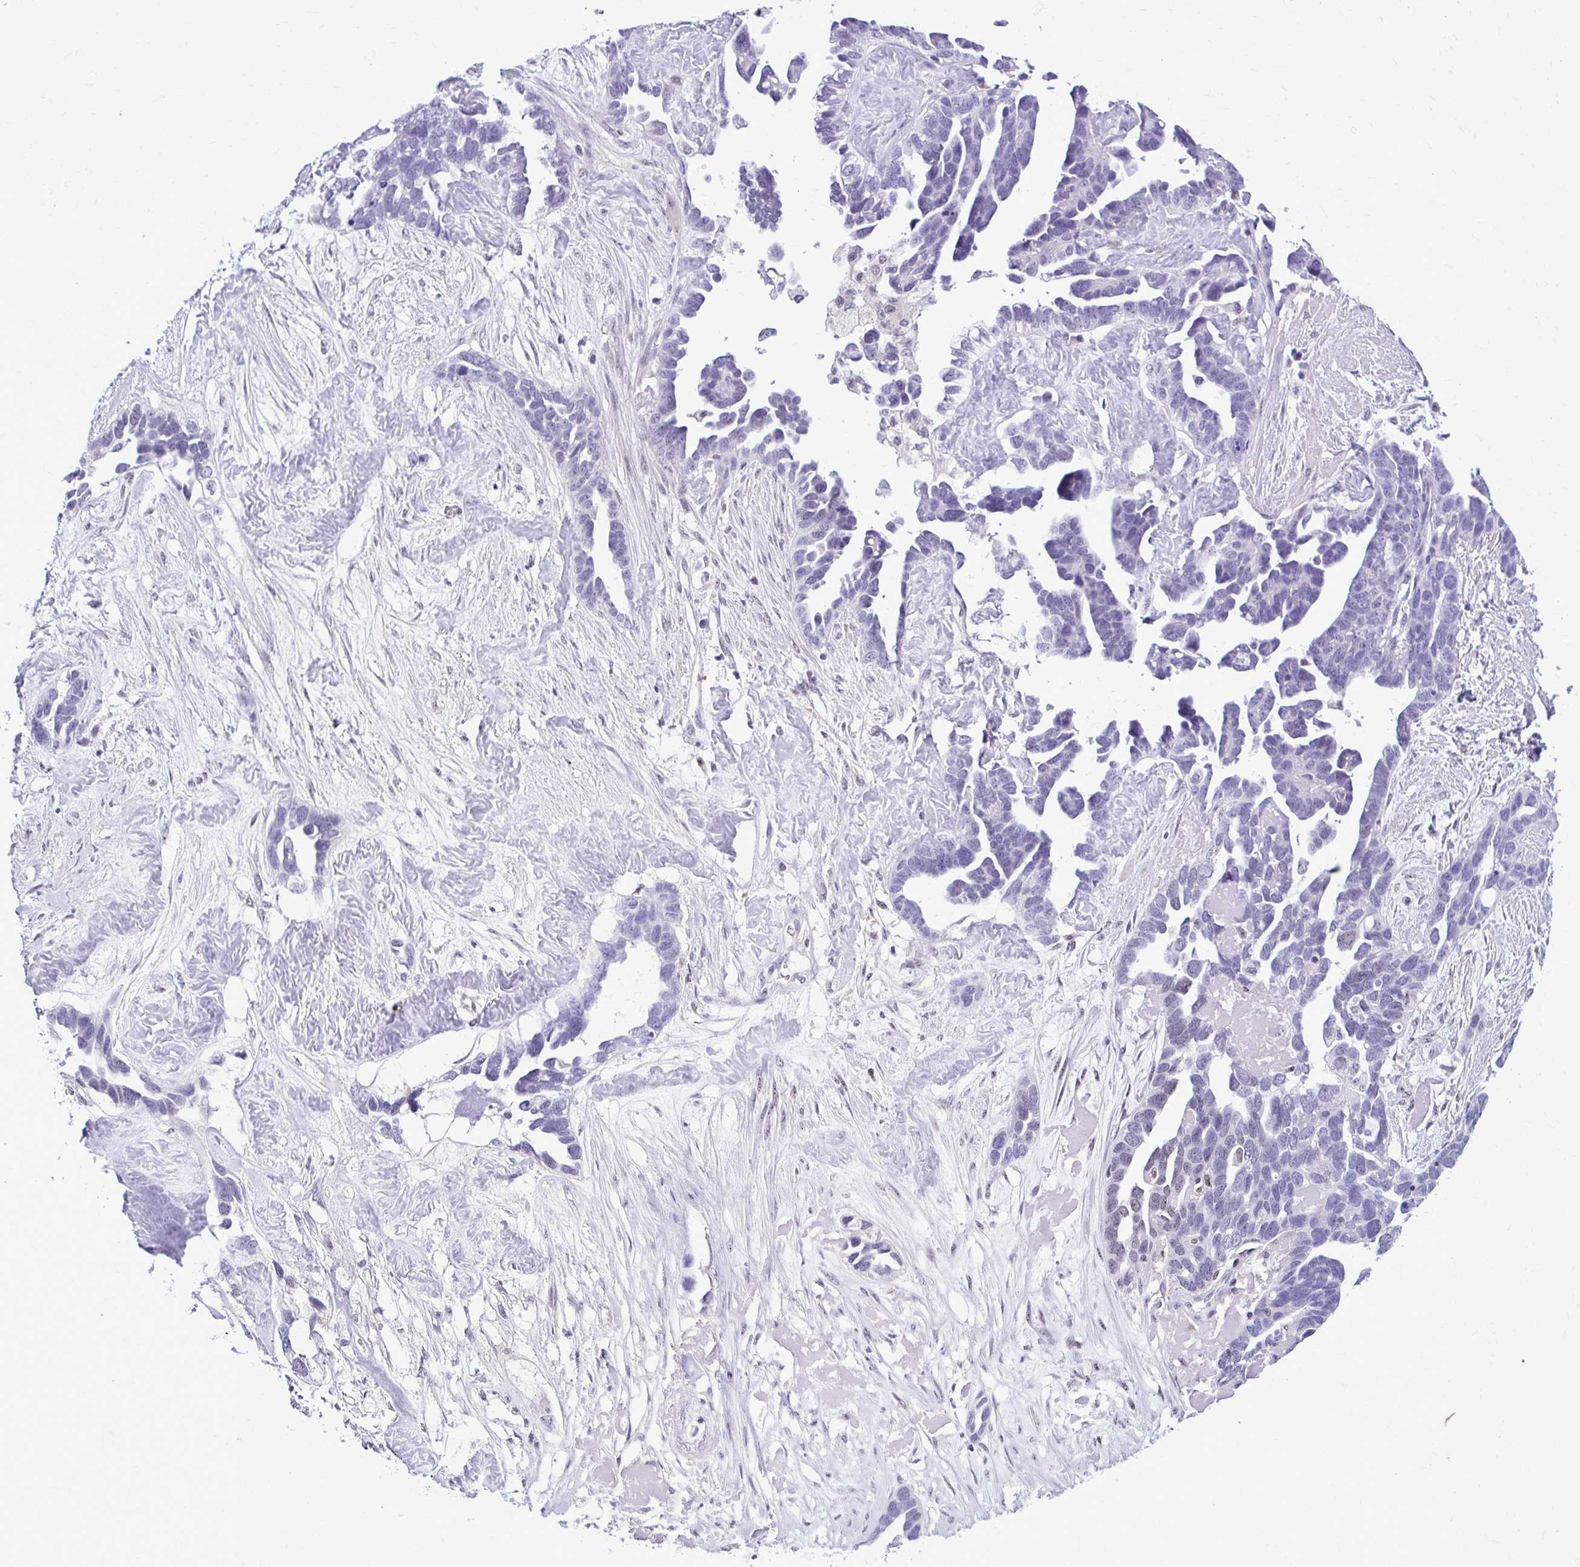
{"staining": {"intensity": "negative", "quantity": "none", "location": "none"}, "tissue": "ovarian cancer", "cell_type": "Tumor cells", "image_type": "cancer", "snomed": [{"axis": "morphology", "description": "Cystadenocarcinoma, serous, NOS"}, {"axis": "topography", "description": "Ovary"}], "caption": "This image is of serous cystadenocarcinoma (ovarian) stained with immunohistochemistry to label a protein in brown with the nuclei are counter-stained blue. There is no positivity in tumor cells.", "gene": "RASL11B", "patient": {"sex": "female", "age": 54}}